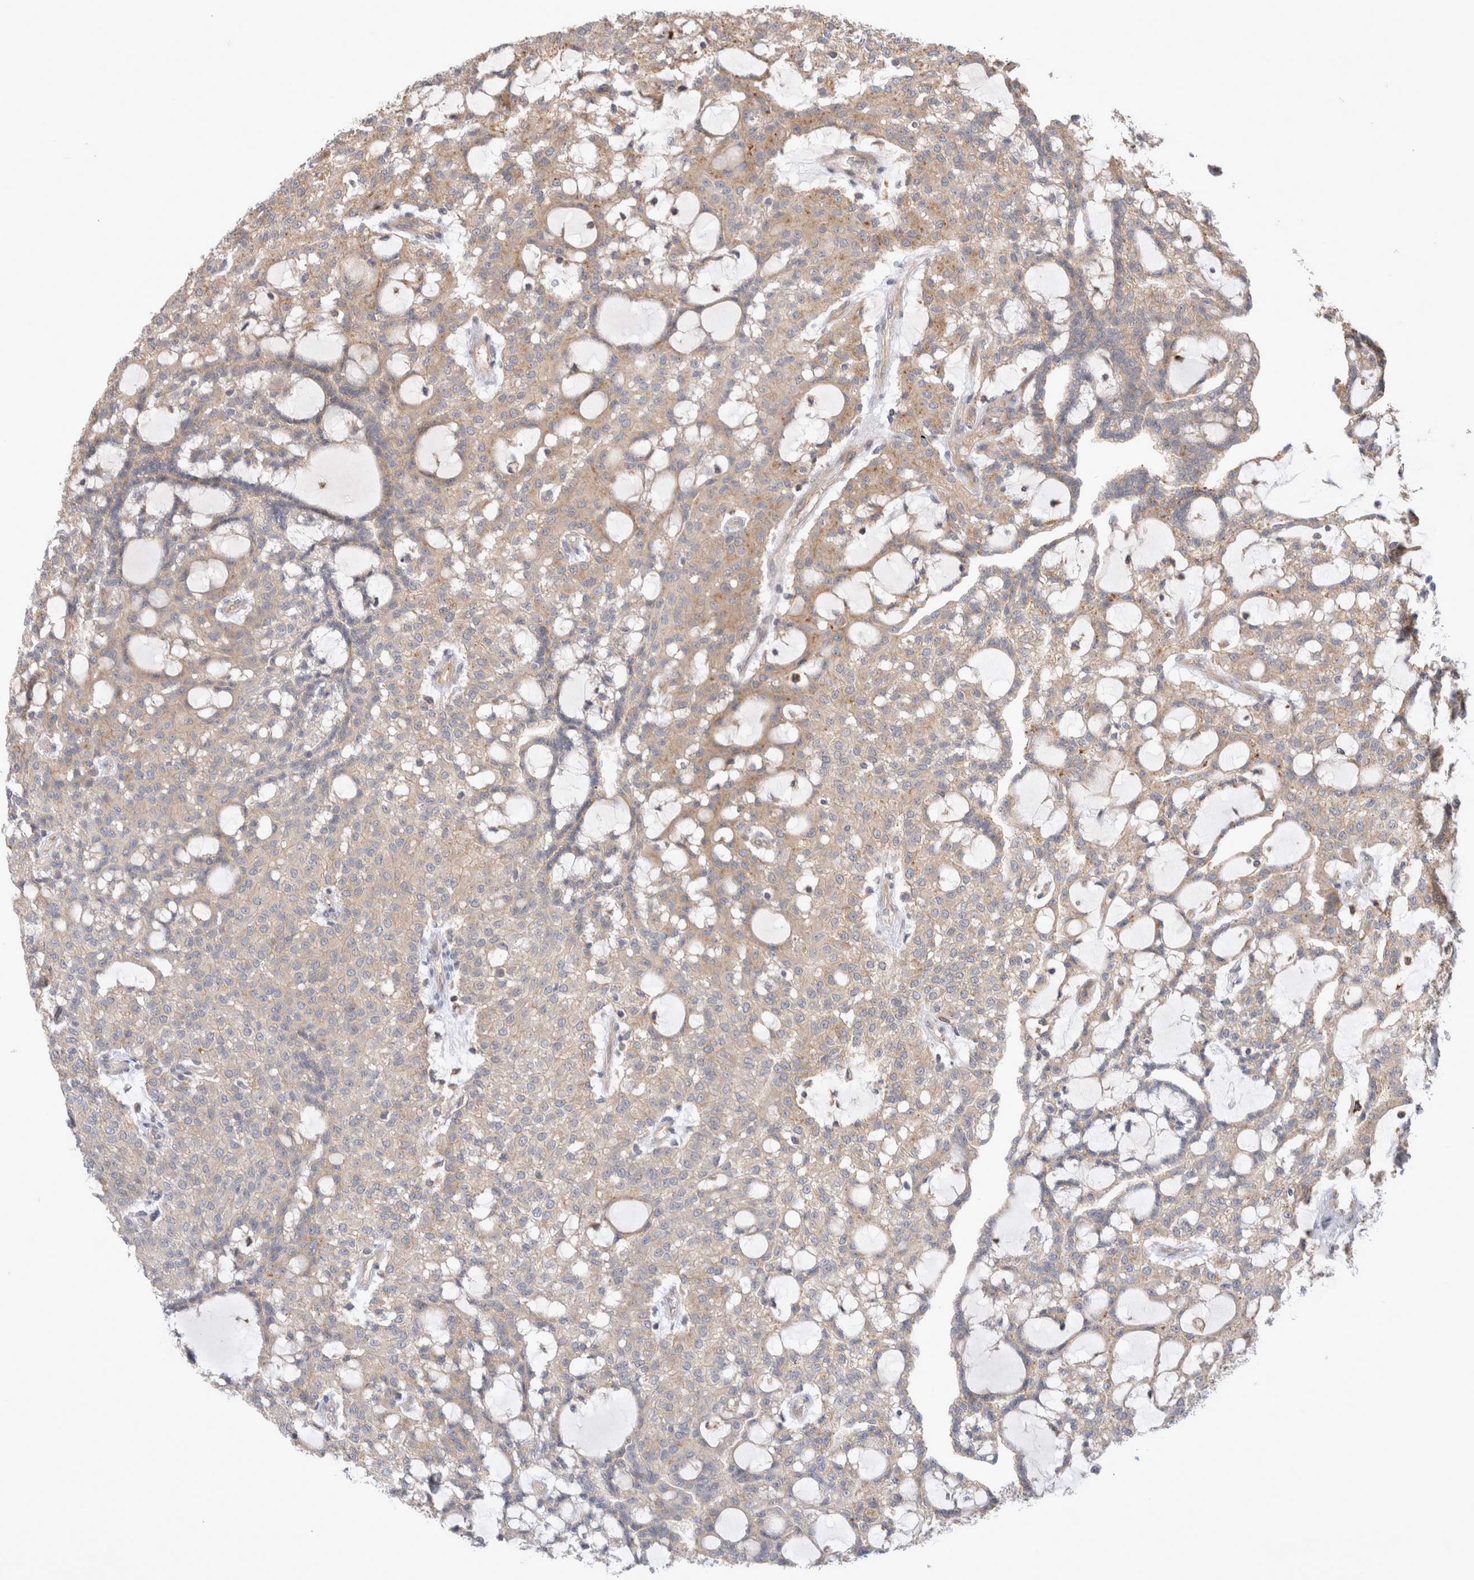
{"staining": {"intensity": "weak", "quantity": "25%-75%", "location": "cytoplasmic/membranous"}, "tissue": "renal cancer", "cell_type": "Tumor cells", "image_type": "cancer", "snomed": [{"axis": "morphology", "description": "Adenocarcinoma, NOS"}, {"axis": "topography", "description": "Kidney"}], "caption": "Tumor cells reveal low levels of weak cytoplasmic/membranous staining in approximately 25%-75% of cells in renal adenocarcinoma.", "gene": "VPS28", "patient": {"sex": "male", "age": 63}}